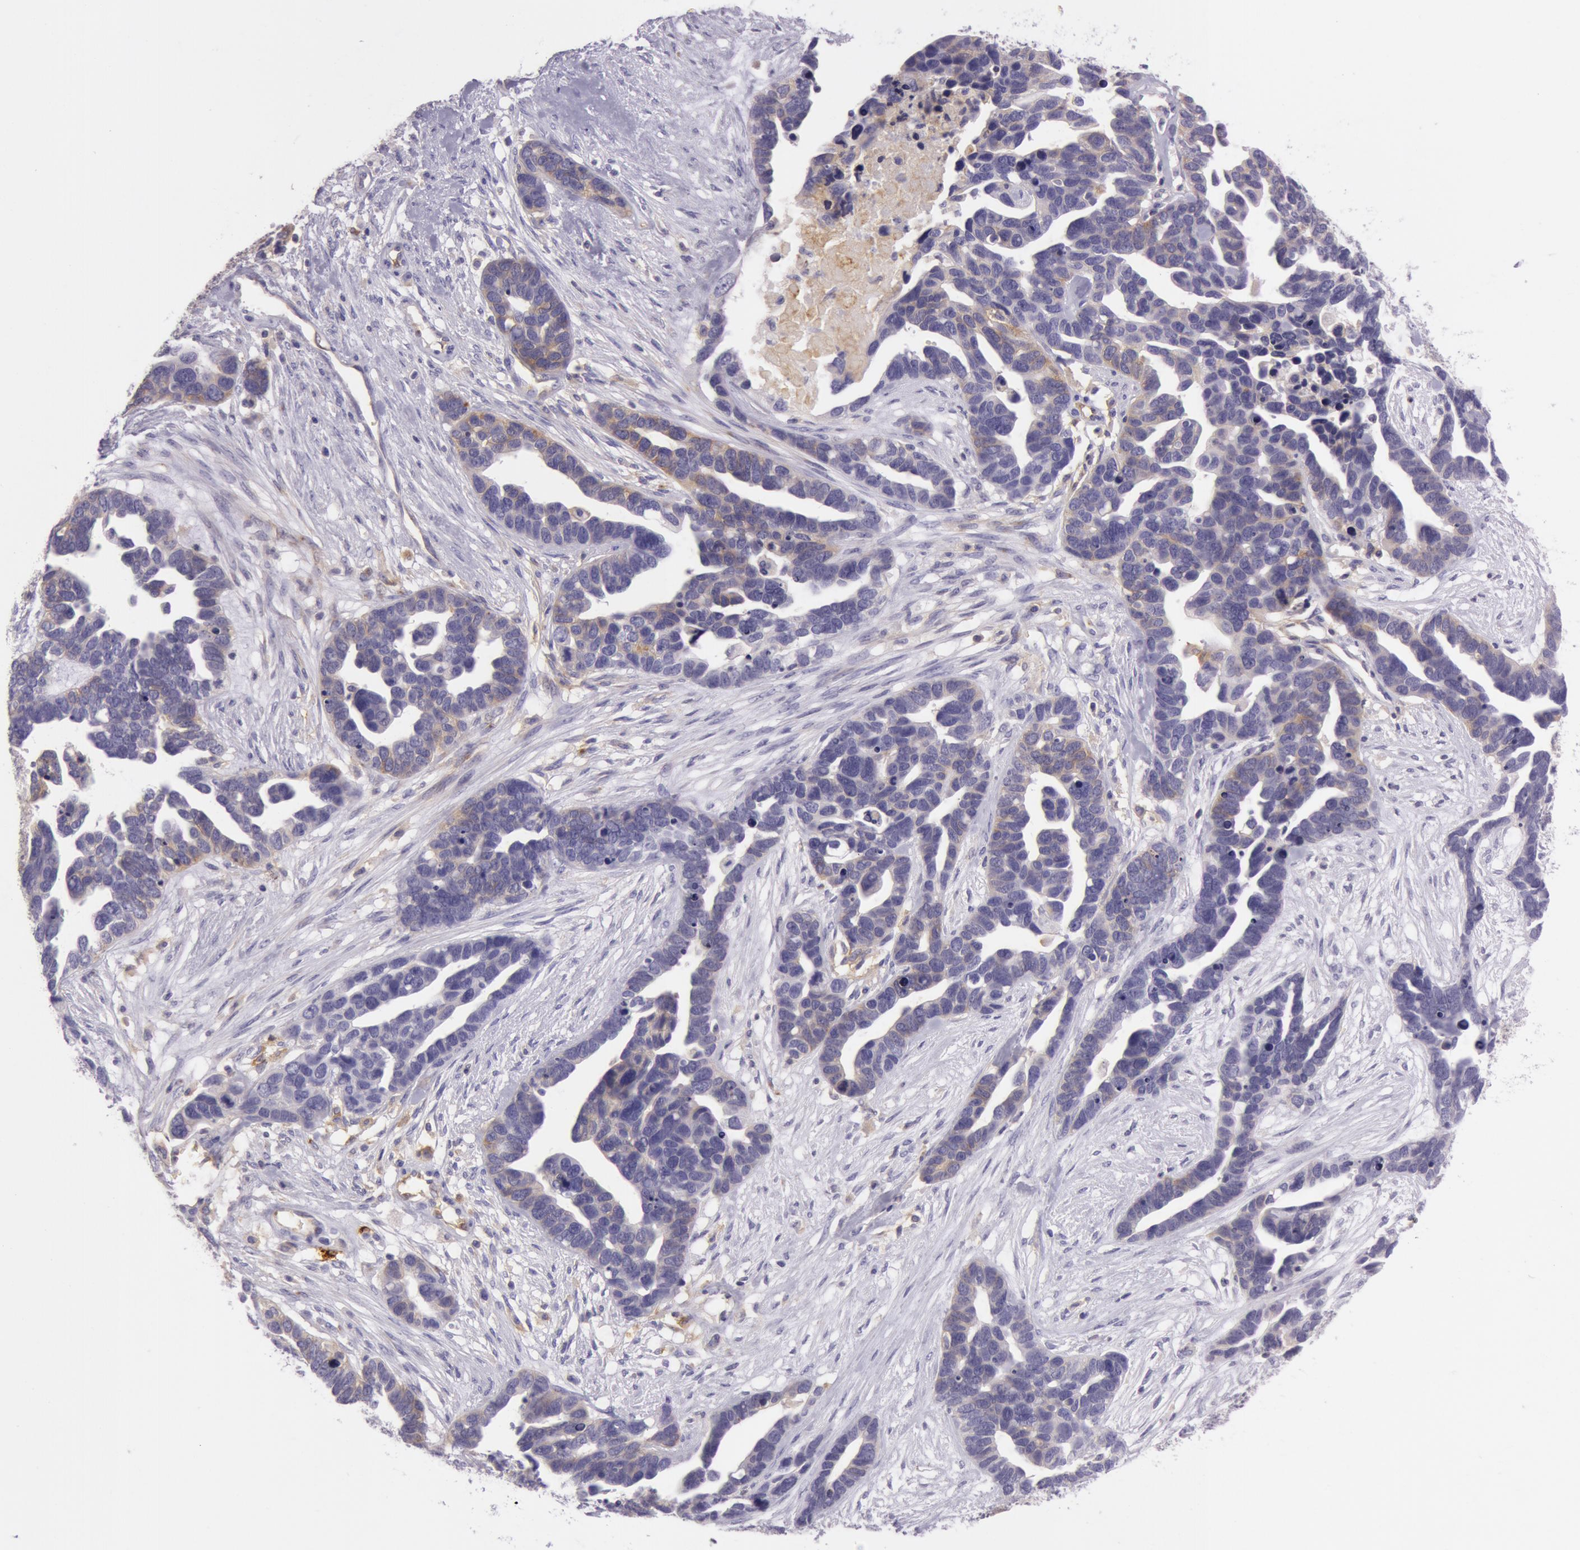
{"staining": {"intensity": "negative", "quantity": "none", "location": "none"}, "tissue": "ovarian cancer", "cell_type": "Tumor cells", "image_type": "cancer", "snomed": [{"axis": "morphology", "description": "Cystadenocarcinoma, serous, NOS"}, {"axis": "topography", "description": "Ovary"}], "caption": "Tumor cells are negative for protein expression in human serous cystadenocarcinoma (ovarian). The staining was performed using DAB to visualize the protein expression in brown, while the nuclei were stained in blue with hematoxylin (Magnification: 20x).", "gene": "LY75", "patient": {"sex": "female", "age": 54}}